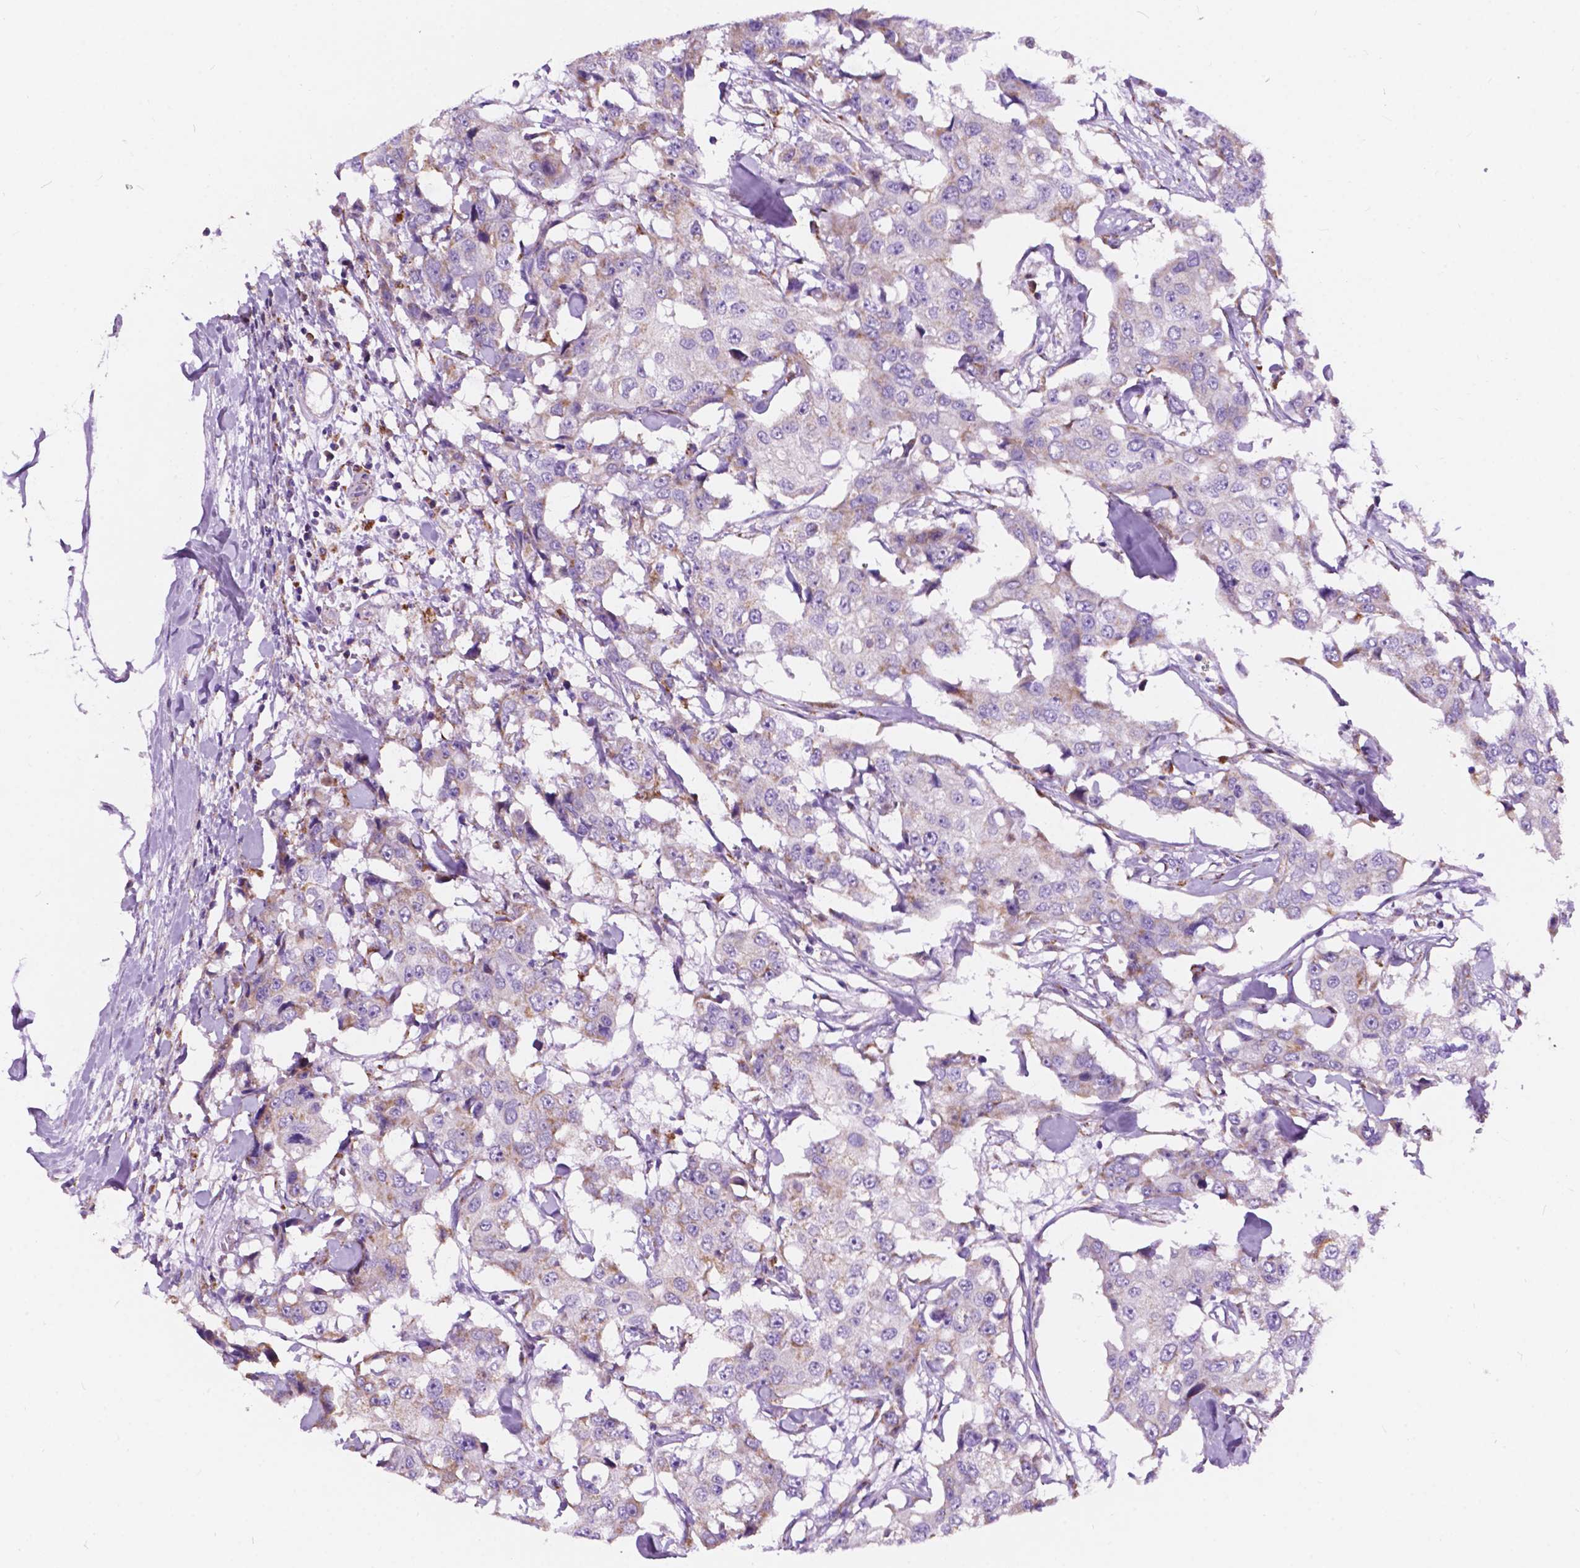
{"staining": {"intensity": "negative", "quantity": "none", "location": "none"}, "tissue": "breast cancer", "cell_type": "Tumor cells", "image_type": "cancer", "snomed": [{"axis": "morphology", "description": "Duct carcinoma"}, {"axis": "topography", "description": "Breast"}], "caption": "IHC of intraductal carcinoma (breast) exhibits no expression in tumor cells.", "gene": "TRPV5", "patient": {"sex": "female", "age": 27}}